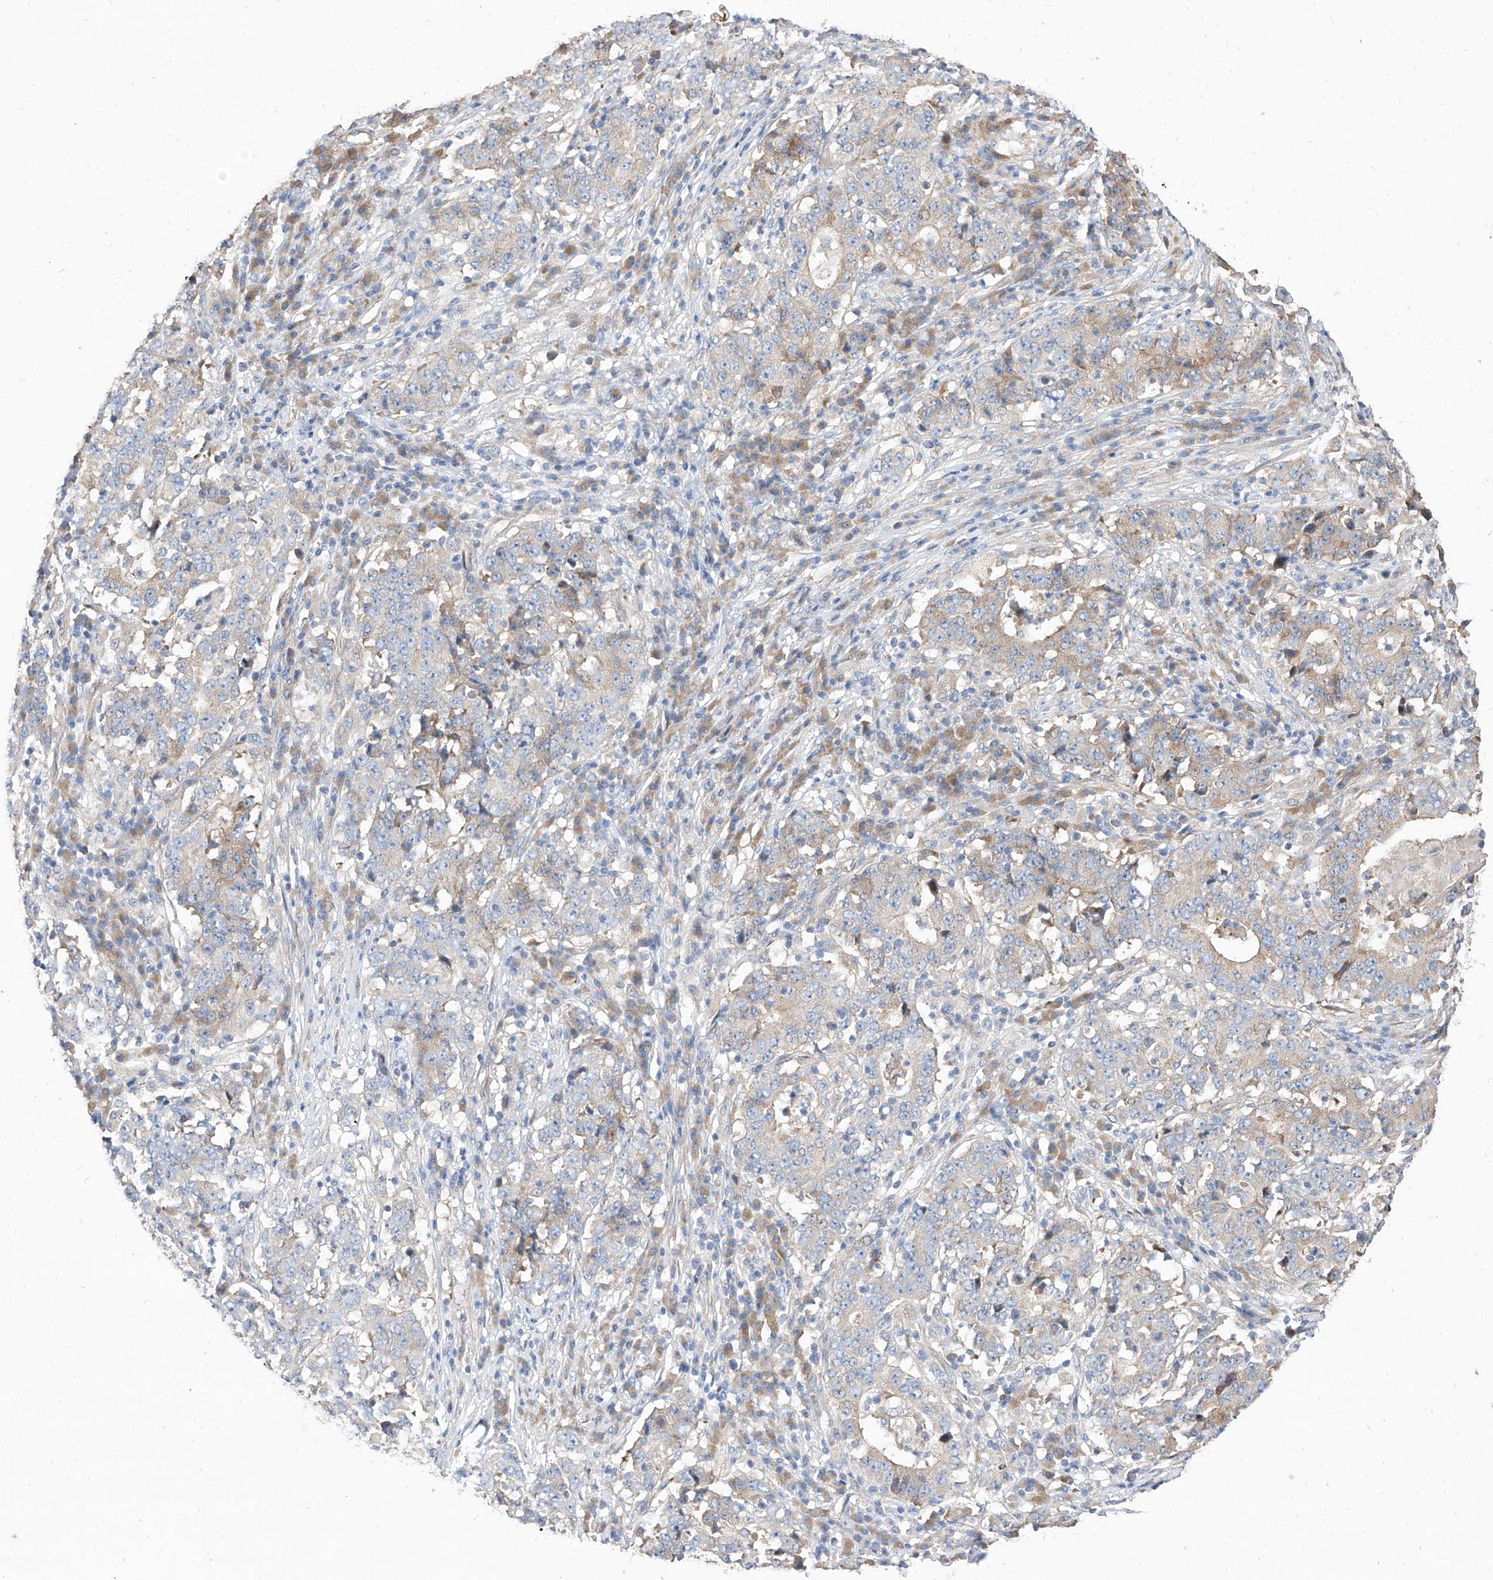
{"staining": {"intensity": "weak", "quantity": "<25%", "location": "cytoplasmic/membranous"}, "tissue": "stomach cancer", "cell_type": "Tumor cells", "image_type": "cancer", "snomed": [{"axis": "morphology", "description": "Adenocarcinoma, NOS"}, {"axis": "topography", "description": "Stomach"}], "caption": "Immunohistochemistry (IHC) photomicrograph of adenocarcinoma (stomach) stained for a protein (brown), which demonstrates no positivity in tumor cells.", "gene": "DIRAS3", "patient": {"sex": "male", "age": 59}}